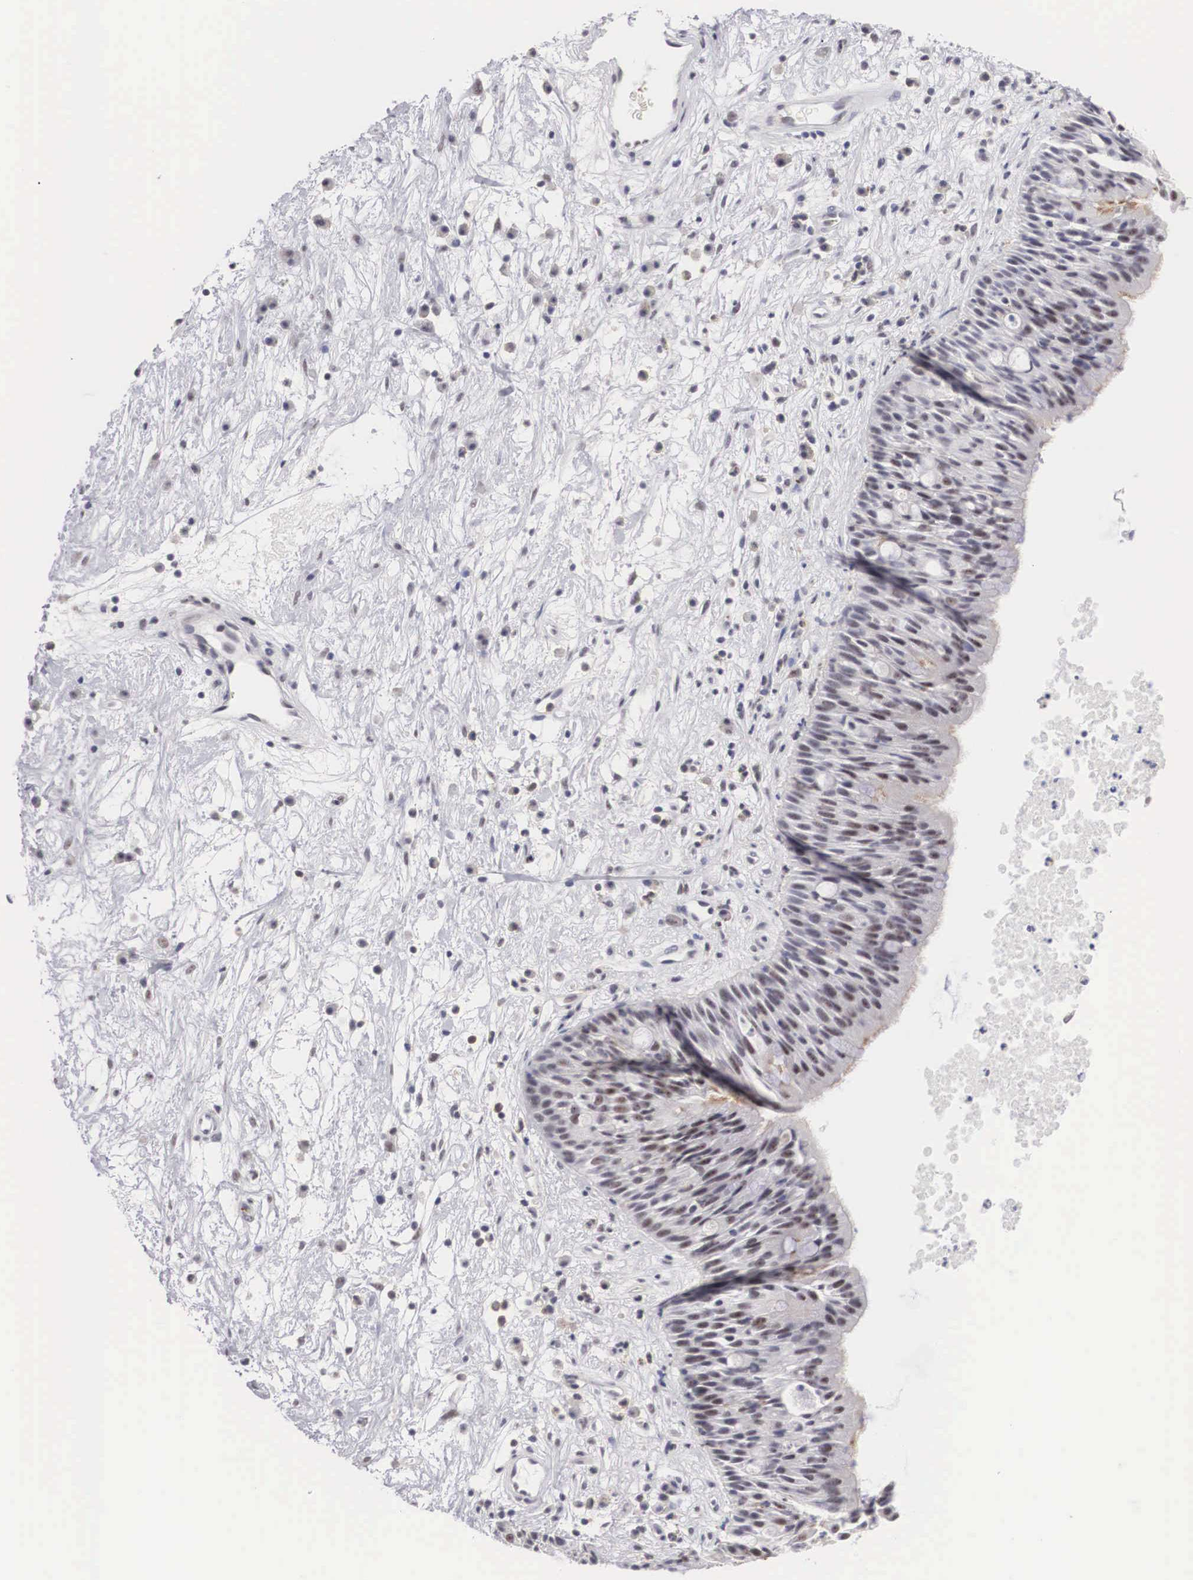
{"staining": {"intensity": "weak", "quantity": "<25%", "location": "nuclear"}, "tissue": "nasopharynx", "cell_type": "Respiratory epithelial cells", "image_type": "normal", "snomed": [{"axis": "morphology", "description": "Normal tissue, NOS"}, {"axis": "topography", "description": "Nasopharynx"}], "caption": "Respiratory epithelial cells are negative for brown protein staining in unremarkable nasopharynx. The staining is performed using DAB (3,3'-diaminobenzidine) brown chromogen with nuclei counter-stained in using hematoxylin.", "gene": "FAM47A", "patient": {"sex": "male", "age": 13}}